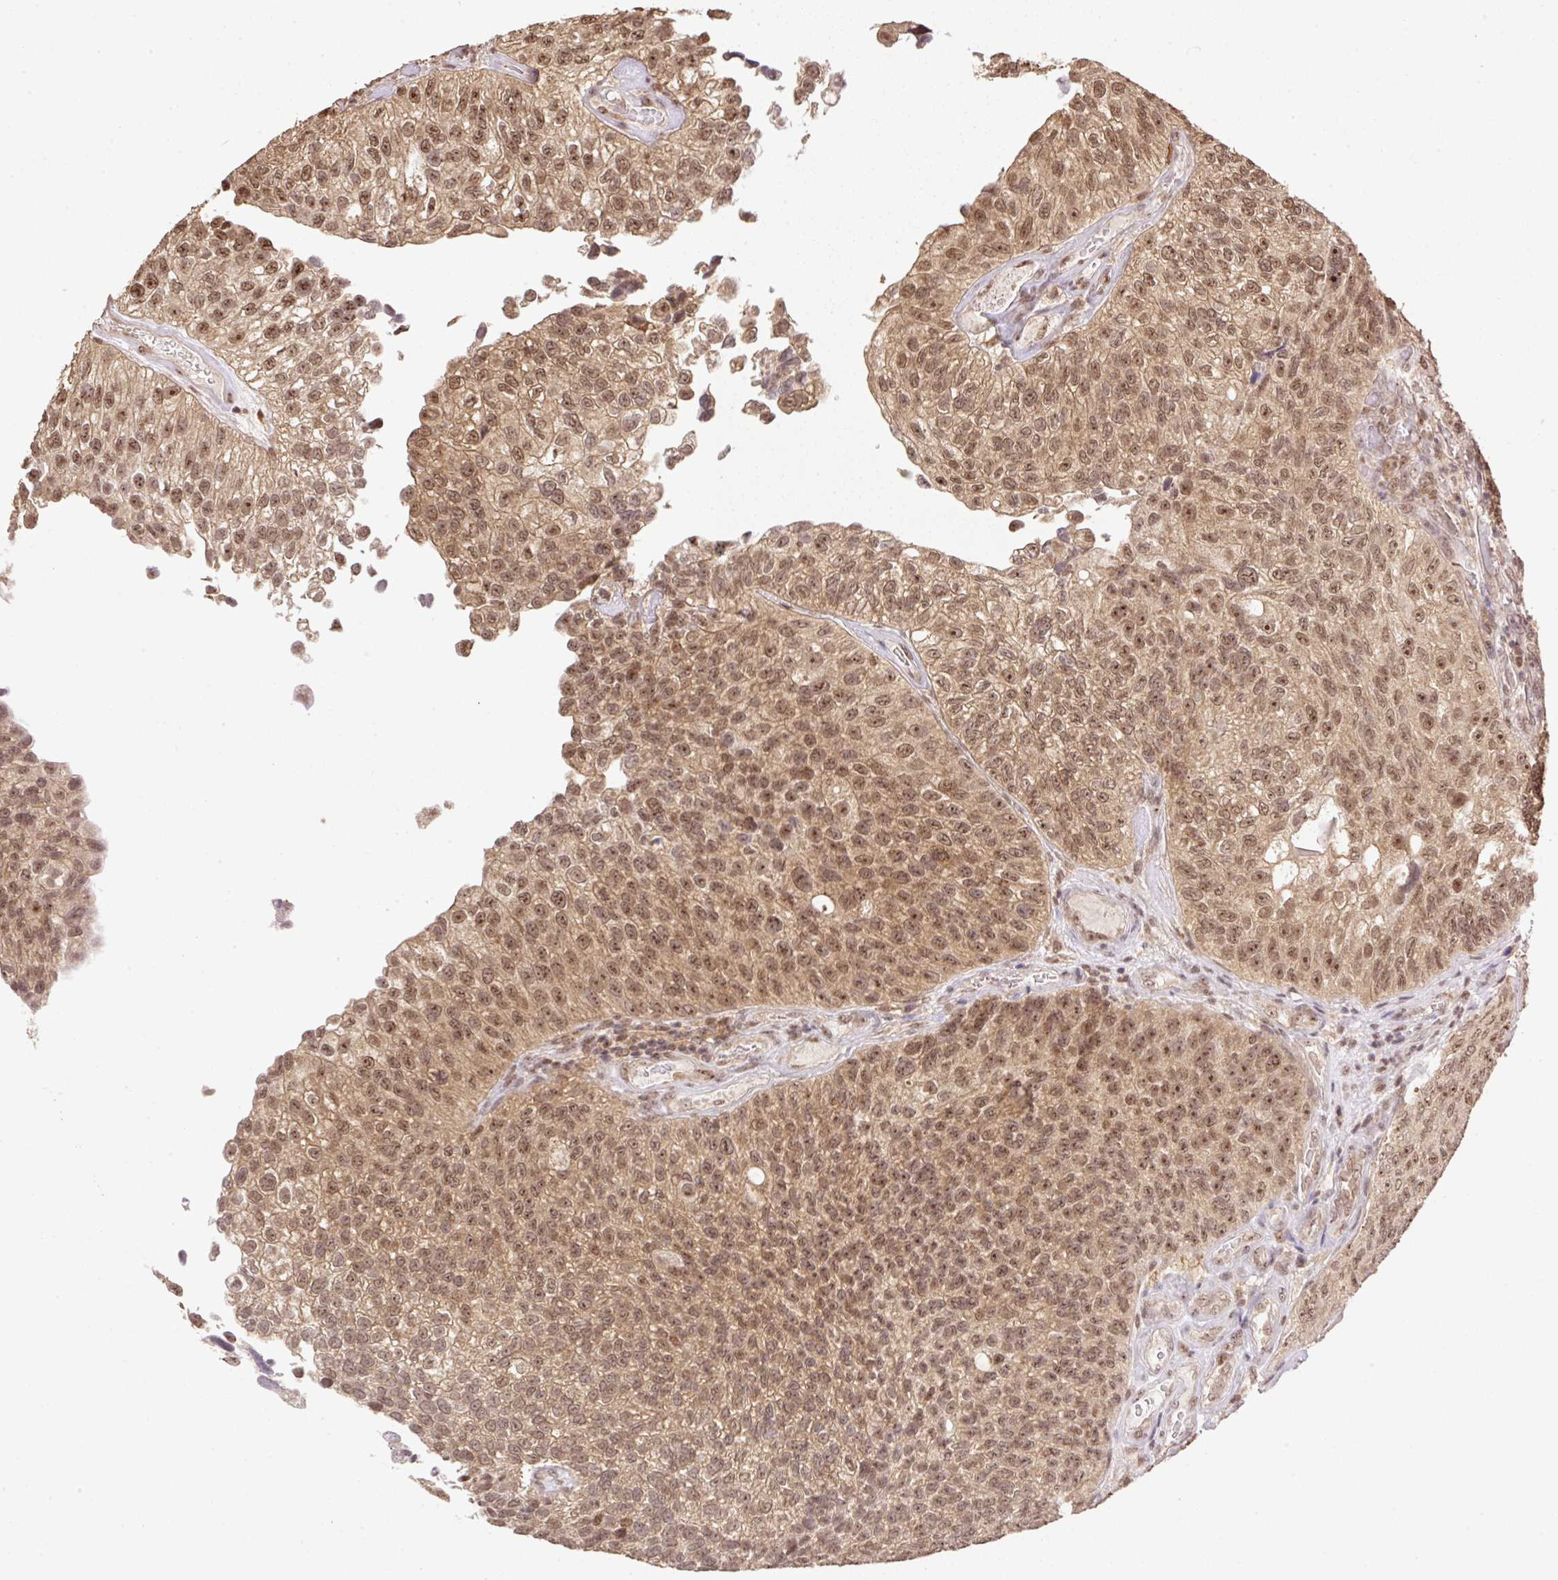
{"staining": {"intensity": "moderate", "quantity": ">75%", "location": "cytoplasmic/membranous,nuclear"}, "tissue": "urothelial cancer", "cell_type": "Tumor cells", "image_type": "cancer", "snomed": [{"axis": "morphology", "description": "Urothelial carcinoma, NOS"}, {"axis": "topography", "description": "Urinary bladder"}], "caption": "Protein staining of transitional cell carcinoma tissue displays moderate cytoplasmic/membranous and nuclear expression in approximately >75% of tumor cells.", "gene": "VPS25", "patient": {"sex": "male", "age": 87}}